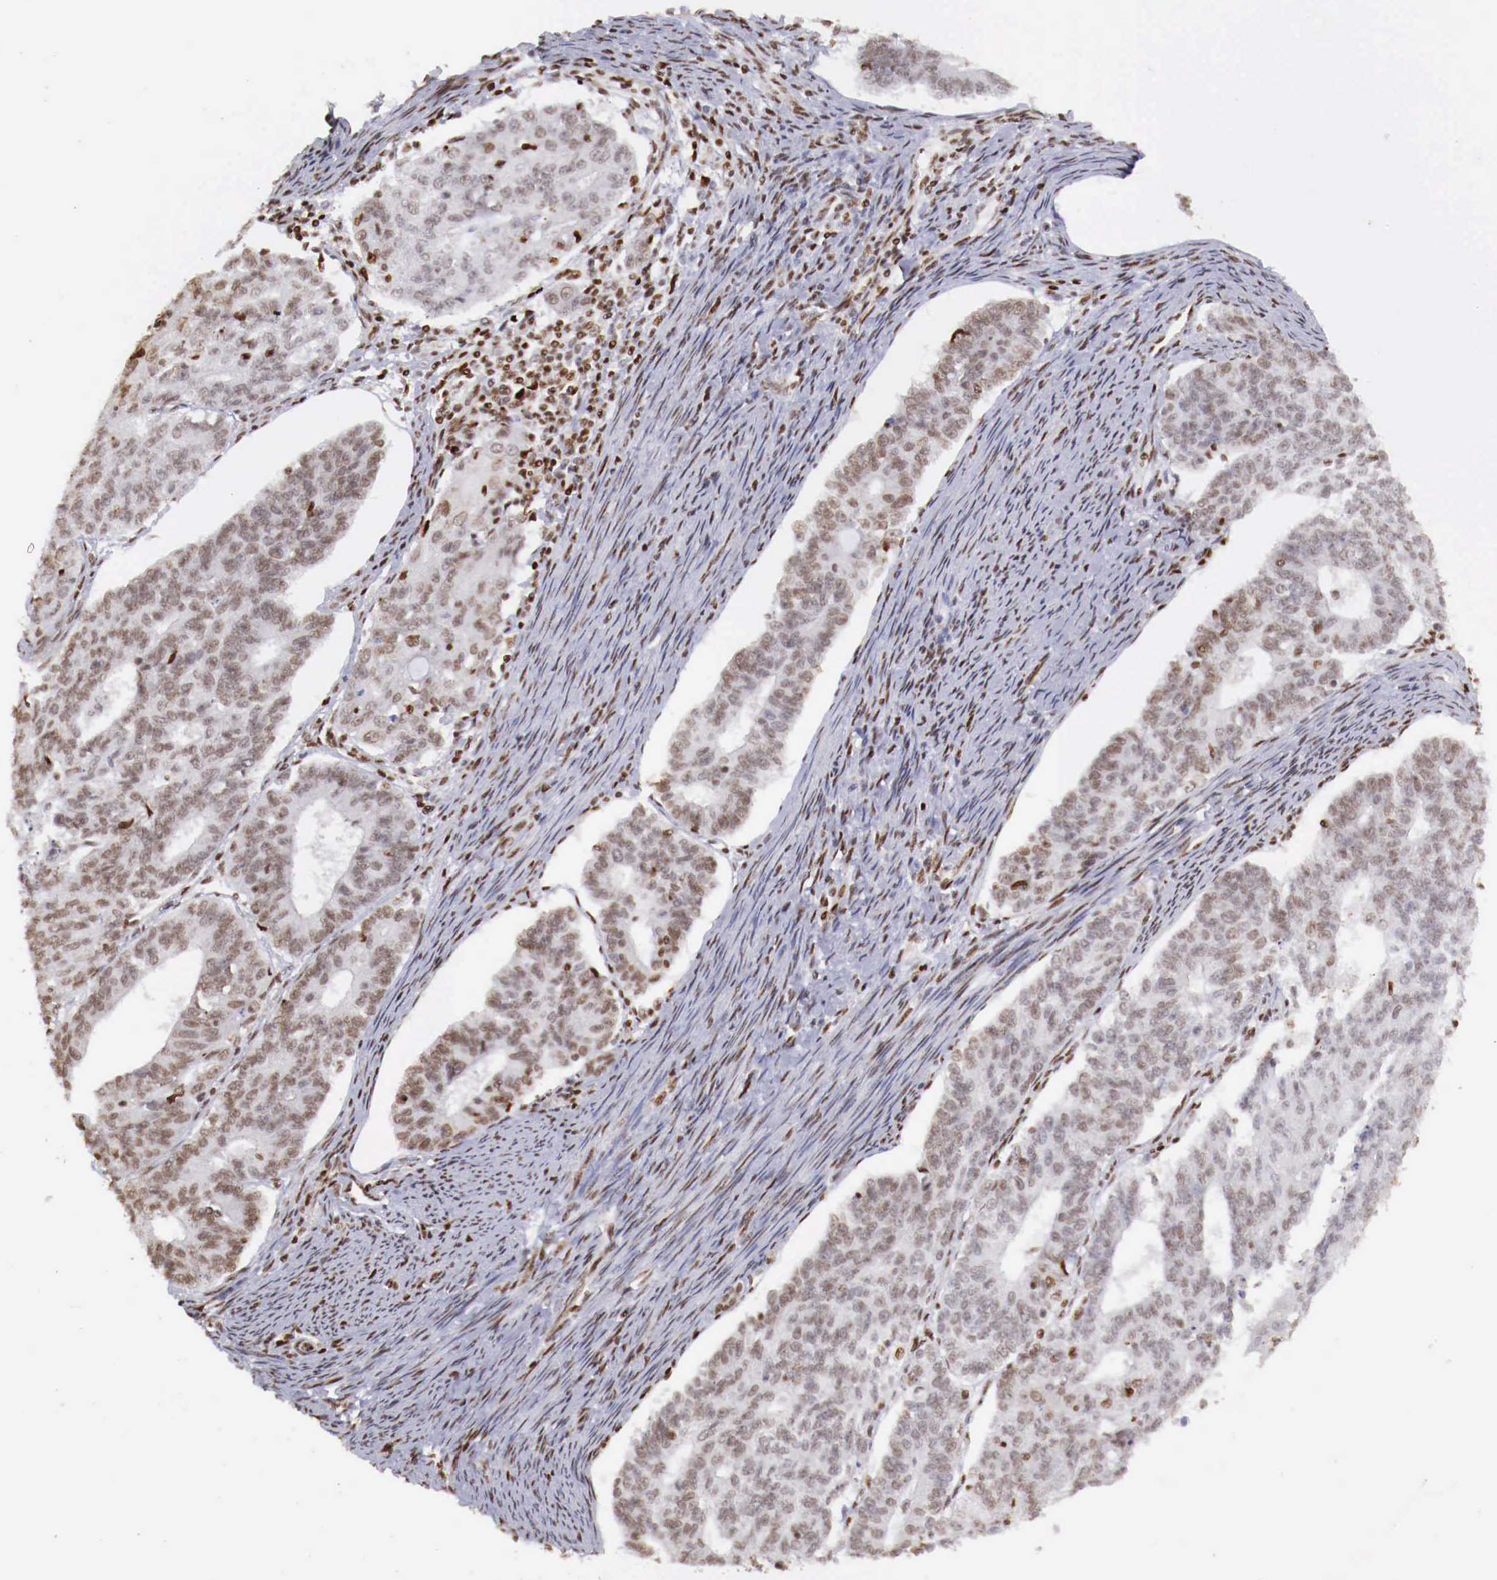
{"staining": {"intensity": "moderate", "quantity": ">75%", "location": "nuclear"}, "tissue": "endometrial cancer", "cell_type": "Tumor cells", "image_type": "cancer", "snomed": [{"axis": "morphology", "description": "Adenocarcinoma, NOS"}, {"axis": "topography", "description": "Endometrium"}], "caption": "A photomicrograph showing moderate nuclear positivity in about >75% of tumor cells in endometrial cancer, as visualized by brown immunohistochemical staining.", "gene": "MAX", "patient": {"sex": "female", "age": 56}}